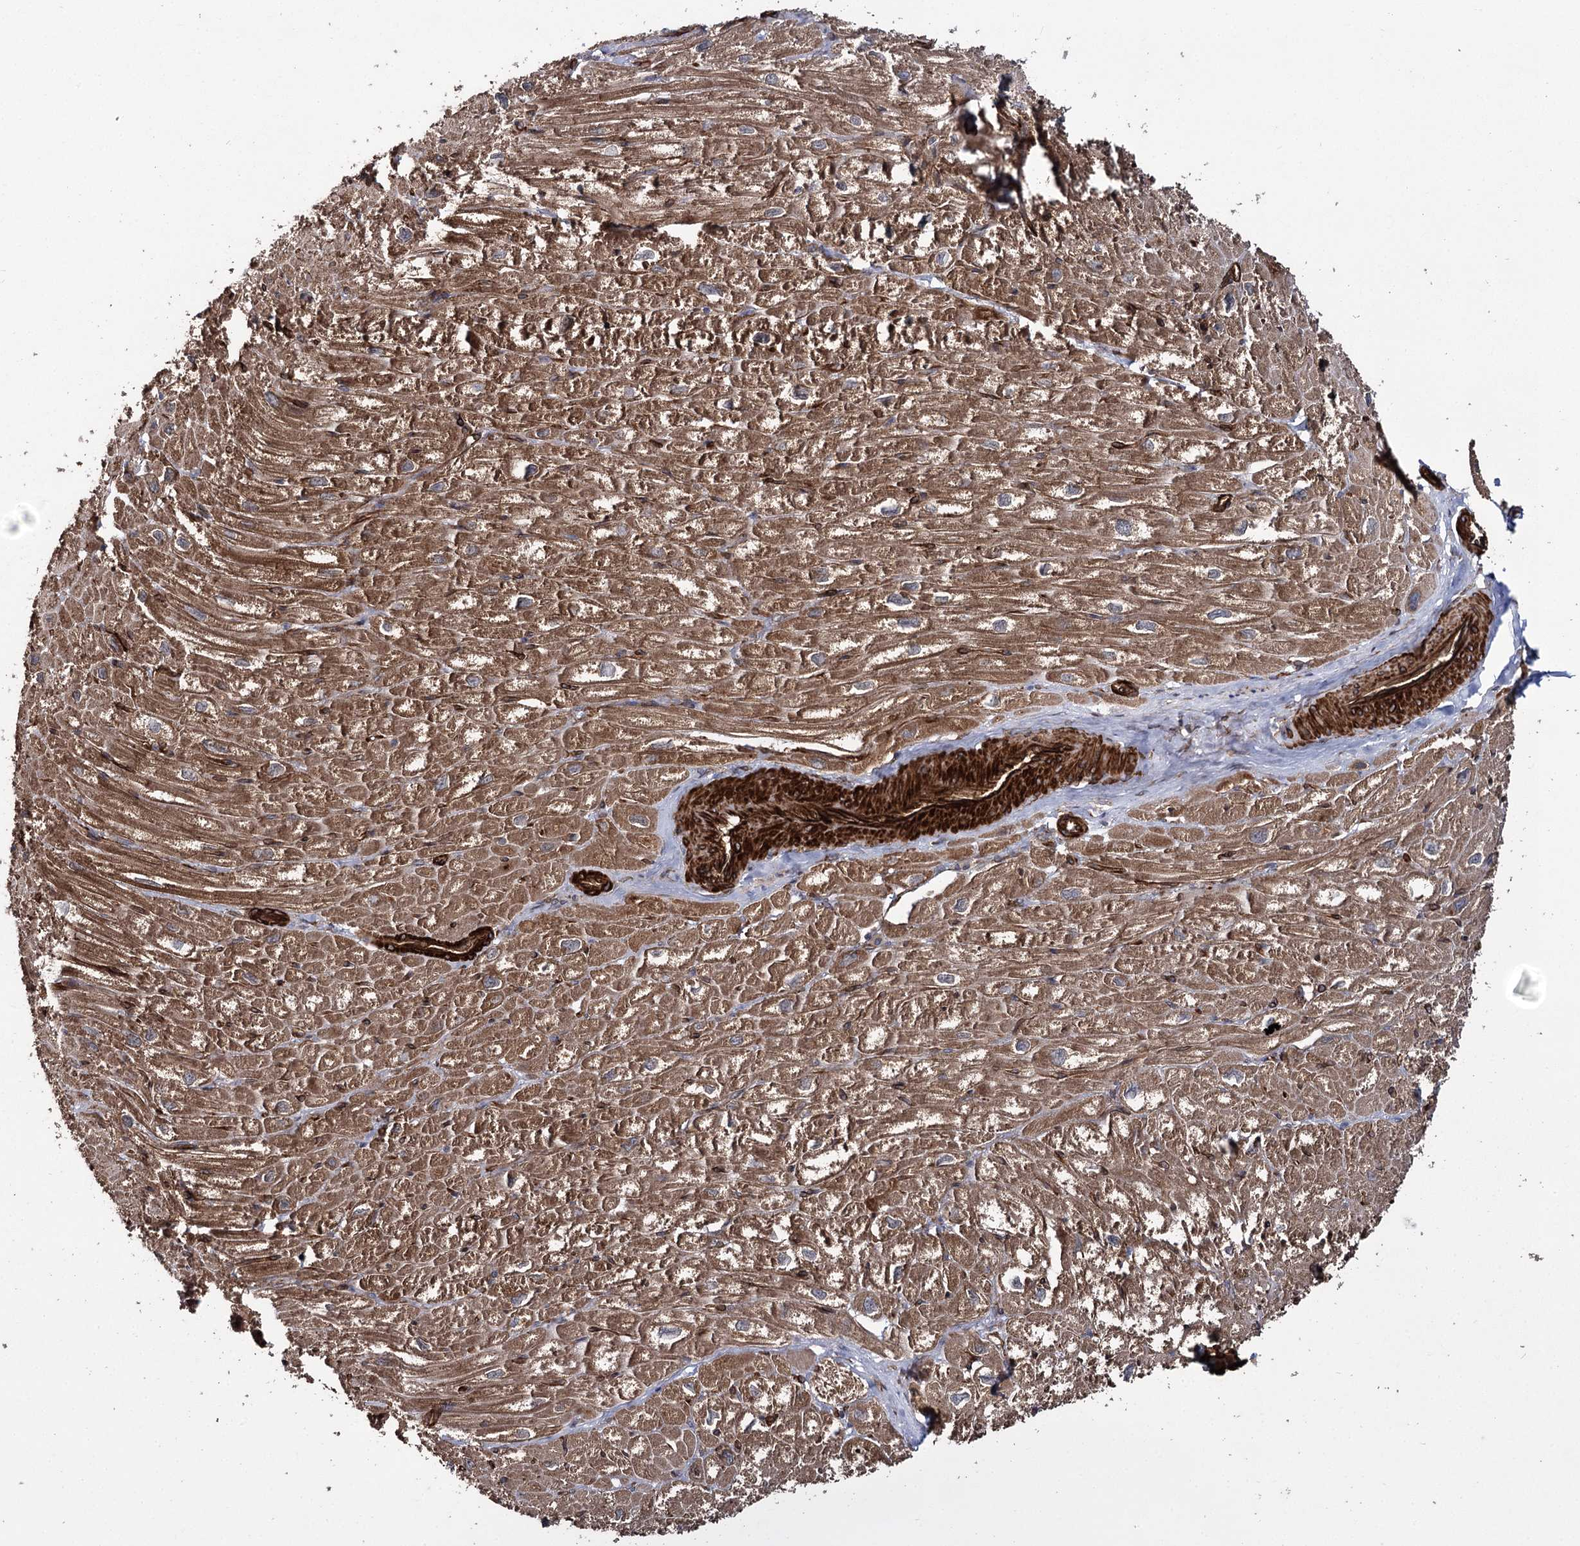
{"staining": {"intensity": "moderate", "quantity": ">75%", "location": "cytoplasmic/membranous"}, "tissue": "heart muscle", "cell_type": "Cardiomyocytes", "image_type": "normal", "snomed": [{"axis": "morphology", "description": "Normal tissue, NOS"}, {"axis": "topography", "description": "Heart"}], "caption": "Protein expression analysis of unremarkable human heart muscle reveals moderate cytoplasmic/membranous positivity in approximately >75% of cardiomyocytes.", "gene": "MYO1C", "patient": {"sex": "male", "age": 50}}